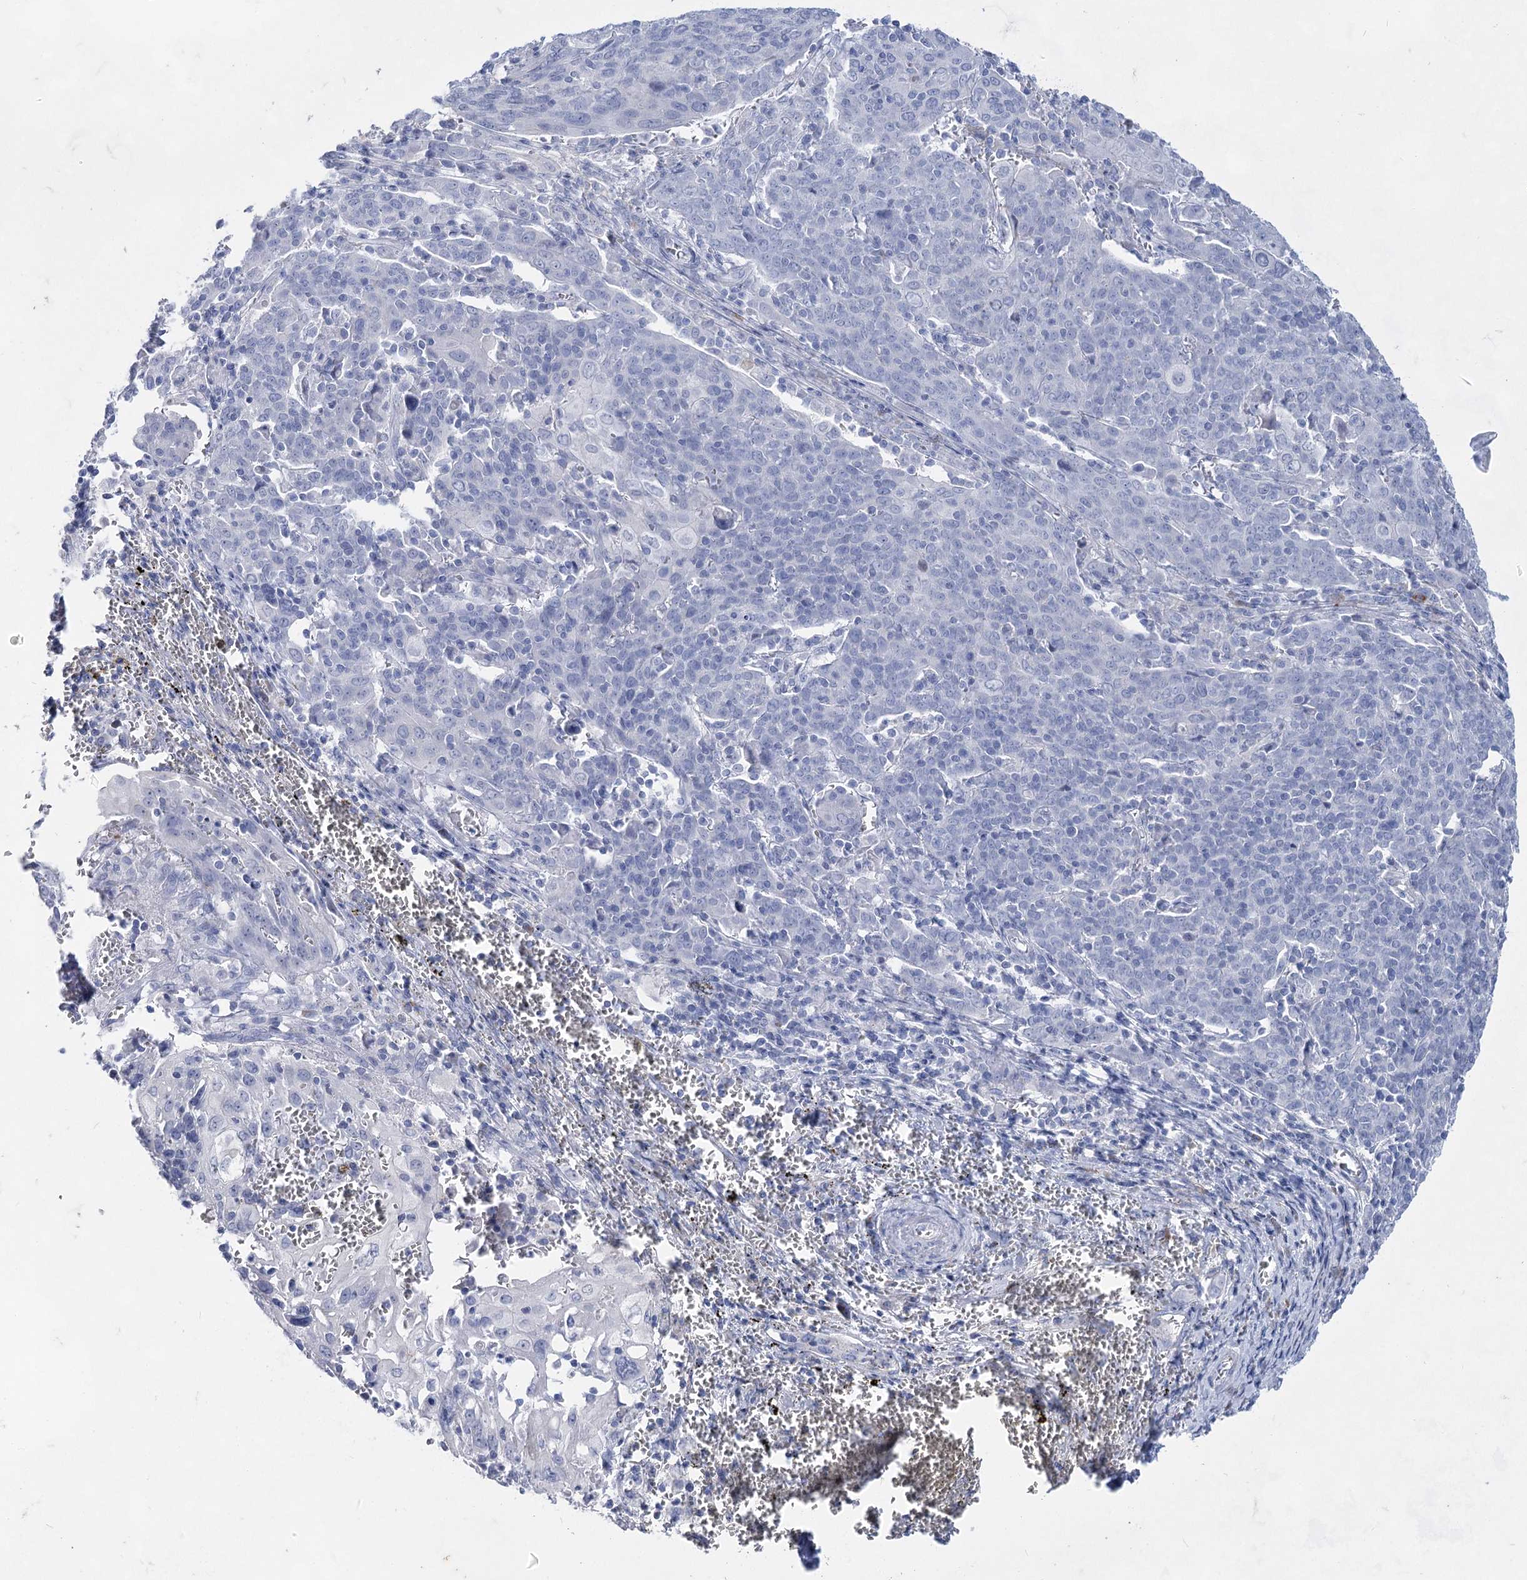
{"staining": {"intensity": "negative", "quantity": "none", "location": "none"}, "tissue": "cervical cancer", "cell_type": "Tumor cells", "image_type": "cancer", "snomed": [{"axis": "morphology", "description": "Squamous cell carcinoma, NOS"}, {"axis": "topography", "description": "Cervix"}], "caption": "IHC histopathology image of cervical cancer stained for a protein (brown), which reveals no positivity in tumor cells.", "gene": "ACRV1", "patient": {"sex": "female", "age": 67}}